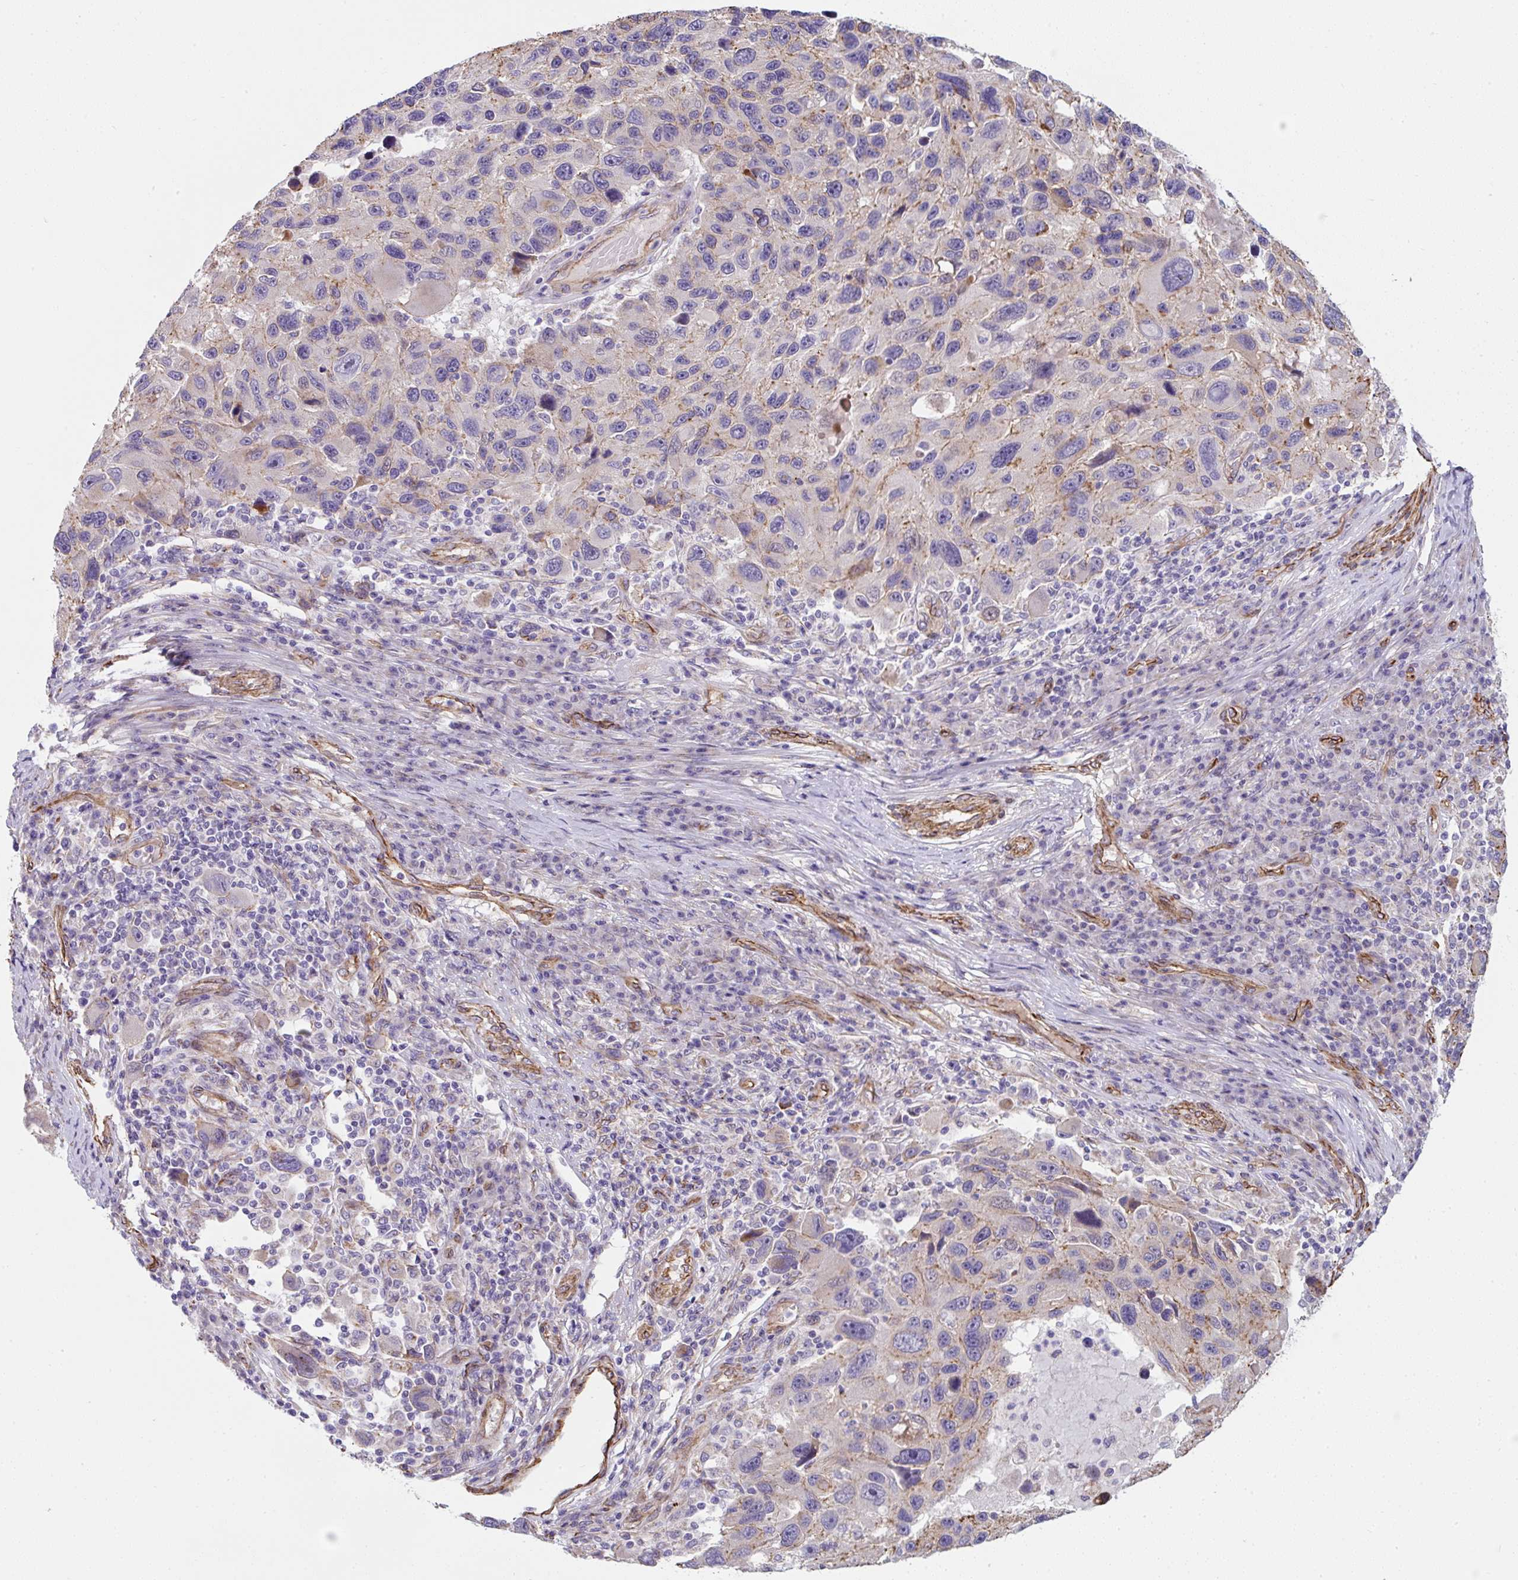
{"staining": {"intensity": "negative", "quantity": "none", "location": "none"}, "tissue": "melanoma", "cell_type": "Tumor cells", "image_type": "cancer", "snomed": [{"axis": "morphology", "description": "Malignant melanoma, NOS"}, {"axis": "topography", "description": "Skin"}], "caption": "There is no significant expression in tumor cells of malignant melanoma. Brightfield microscopy of immunohistochemistry stained with DAB (brown) and hematoxylin (blue), captured at high magnification.", "gene": "ANKUB1", "patient": {"sex": "male", "age": 53}}